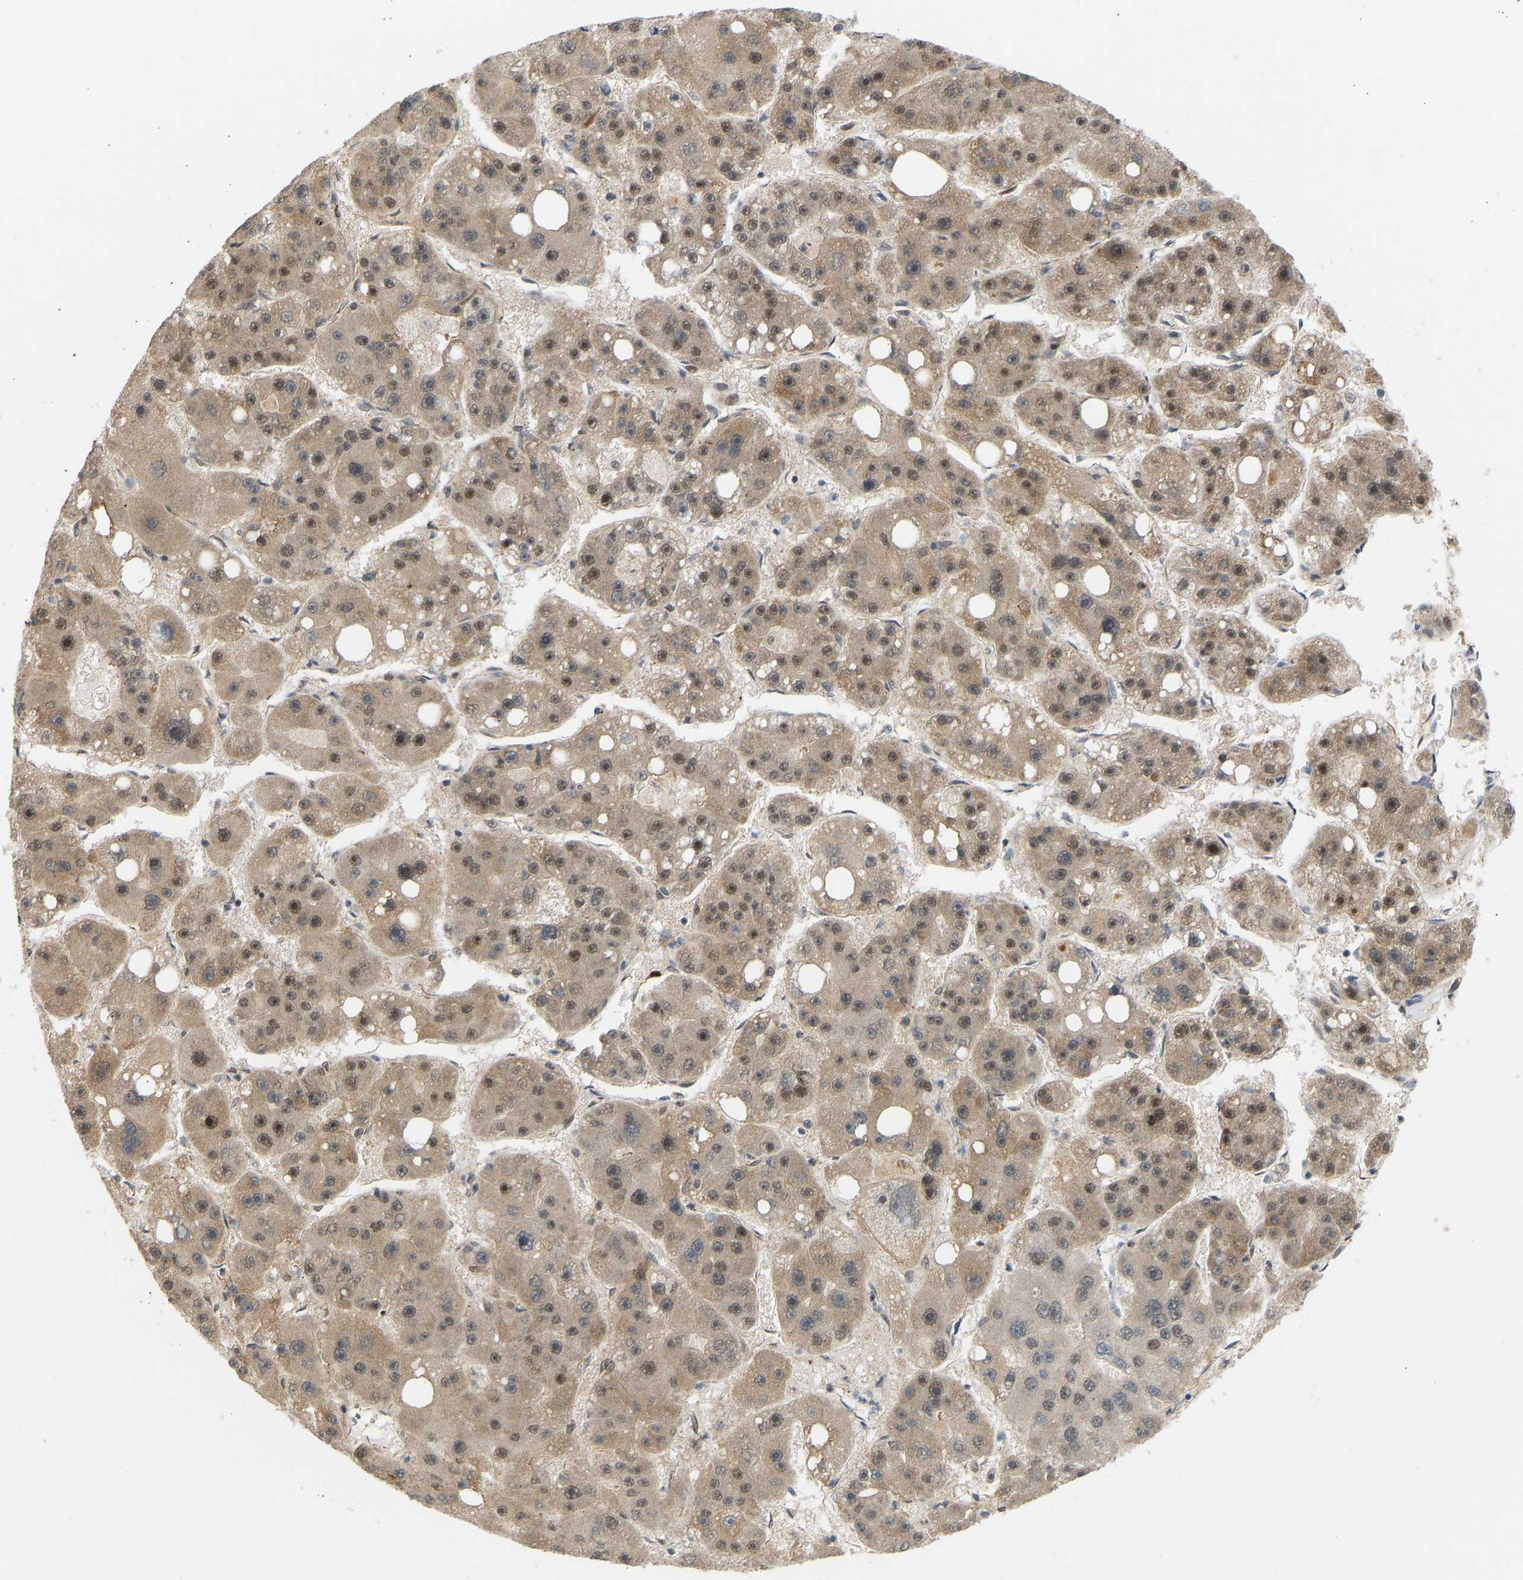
{"staining": {"intensity": "moderate", "quantity": ">75%", "location": "cytoplasmic/membranous,nuclear"}, "tissue": "liver cancer", "cell_type": "Tumor cells", "image_type": "cancer", "snomed": [{"axis": "morphology", "description": "Carcinoma, Hepatocellular, NOS"}, {"axis": "topography", "description": "Liver"}], "caption": "An IHC histopathology image of tumor tissue is shown. Protein staining in brown highlights moderate cytoplasmic/membranous and nuclear positivity in liver cancer (hepatocellular carcinoma) within tumor cells.", "gene": "BAG1", "patient": {"sex": "female", "age": 61}}